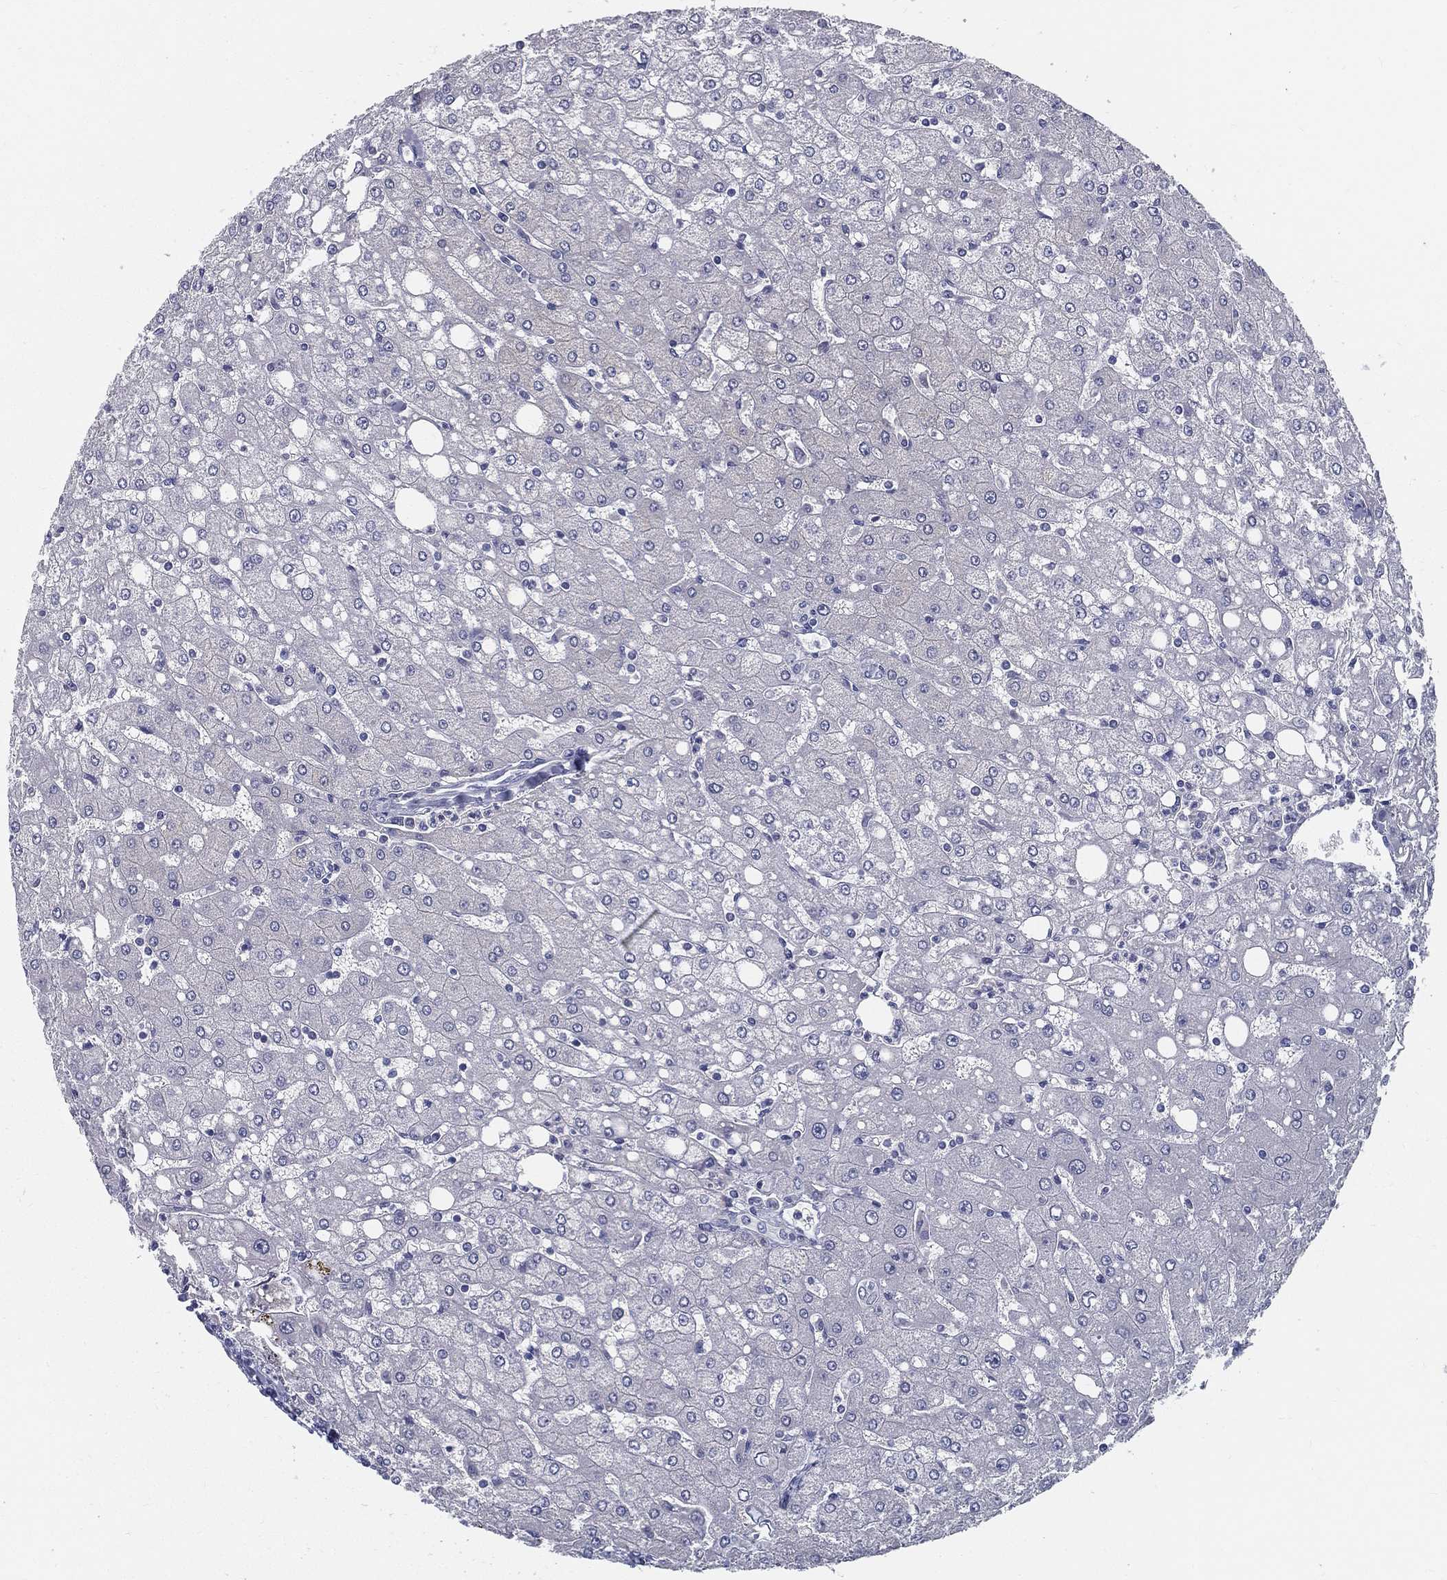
{"staining": {"intensity": "negative", "quantity": "none", "location": "none"}, "tissue": "liver", "cell_type": "Cholangiocytes", "image_type": "normal", "snomed": [{"axis": "morphology", "description": "Normal tissue, NOS"}, {"axis": "topography", "description": "Liver"}], "caption": "Image shows no significant protein expression in cholangiocytes of unremarkable liver. (DAB (3,3'-diaminobenzidine) immunohistochemistry visualized using brightfield microscopy, high magnification).", "gene": "STS", "patient": {"sex": "female", "age": 53}}